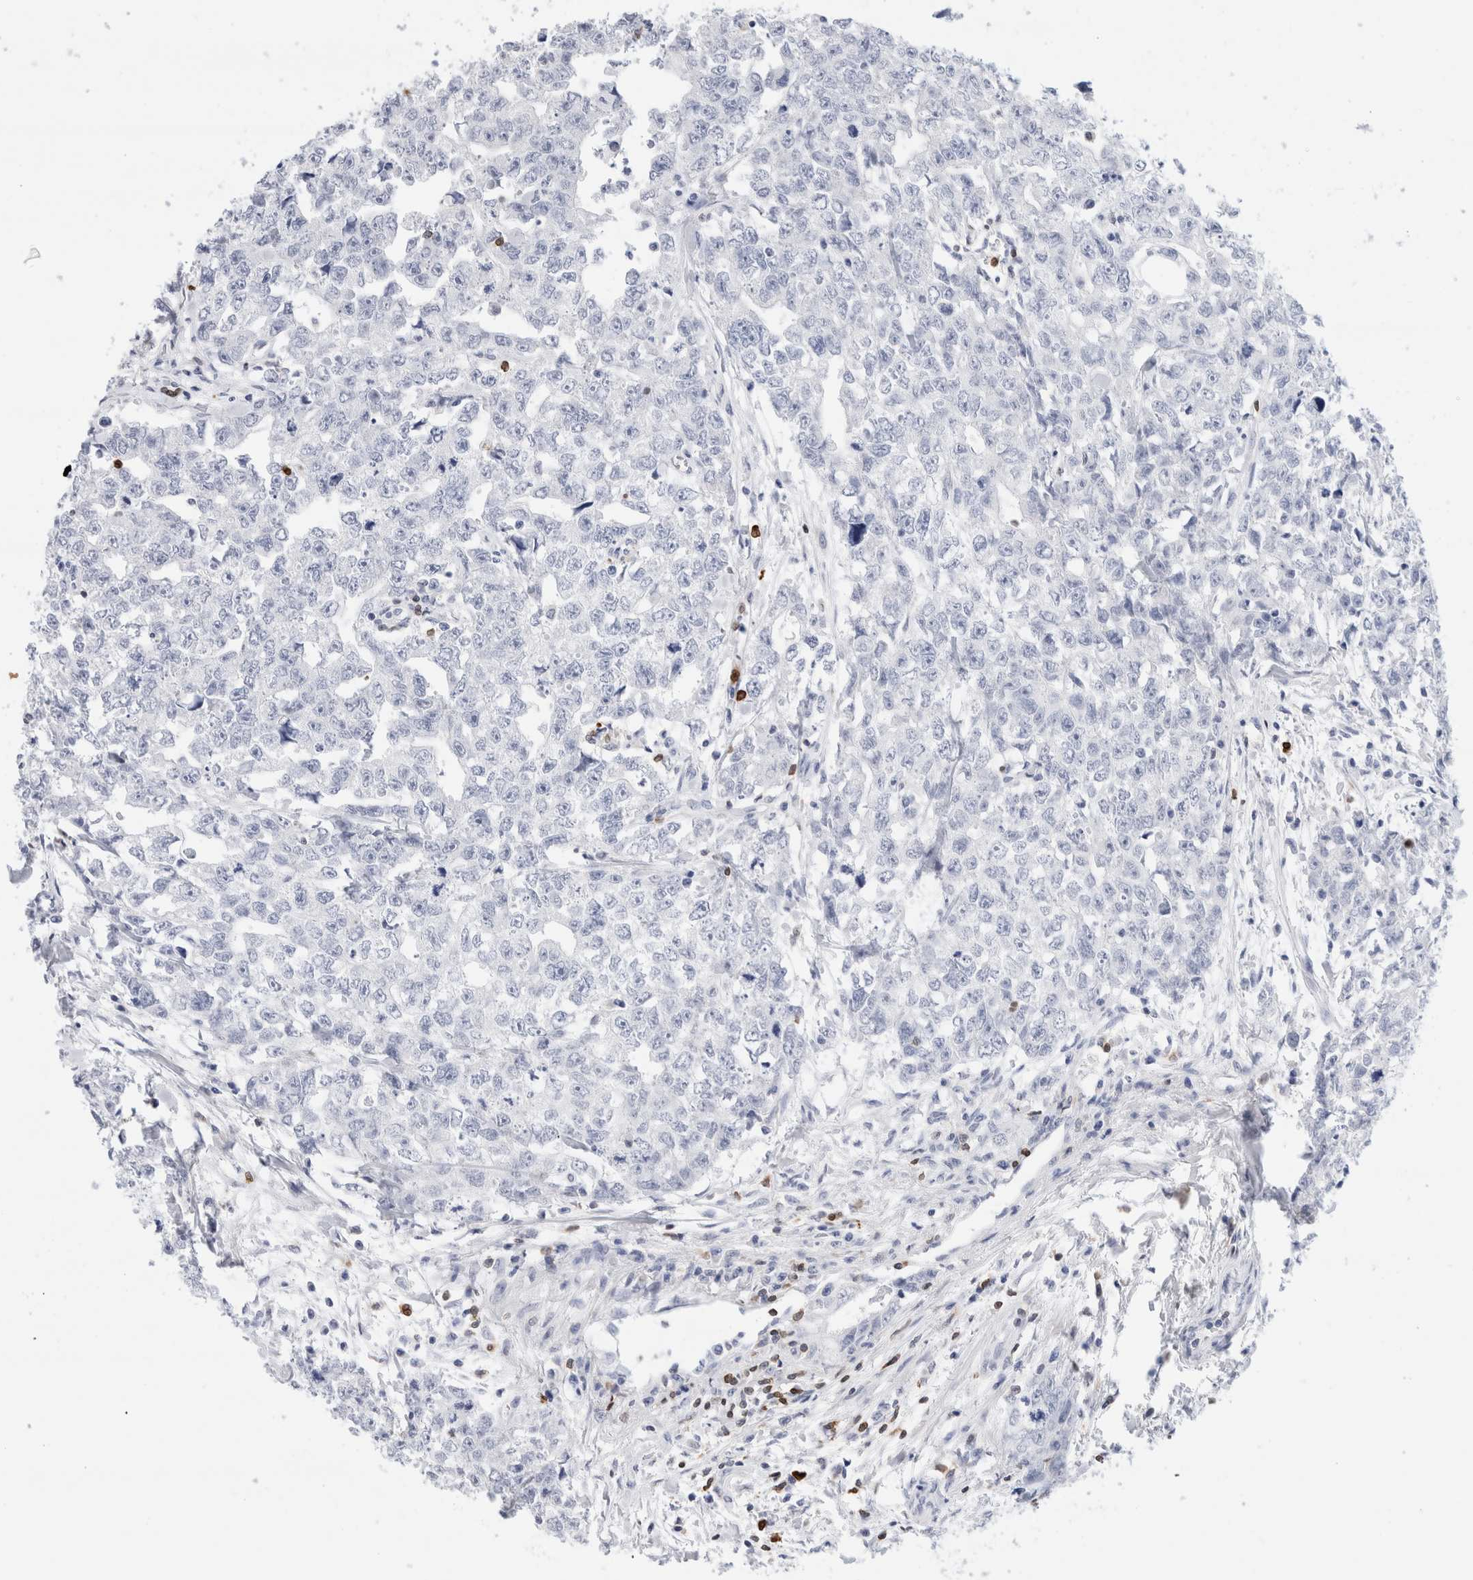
{"staining": {"intensity": "negative", "quantity": "none", "location": "none"}, "tissue": "testis cancer", "cell_type": "Tumor cells", "image_type": "cancer", "snomed": [{"axis": "morphology", "description": "Carcinoma, Embryonal, NOS"}, {"axis": "topography", "description": "Testis"}], "caption": "Testis embryonal carcinoma was stained to show a protein in brown. There is no significant staining in tumor cells.", "gene": "ALOX5AP", "patient": {"sex": "male", "age": 28}}